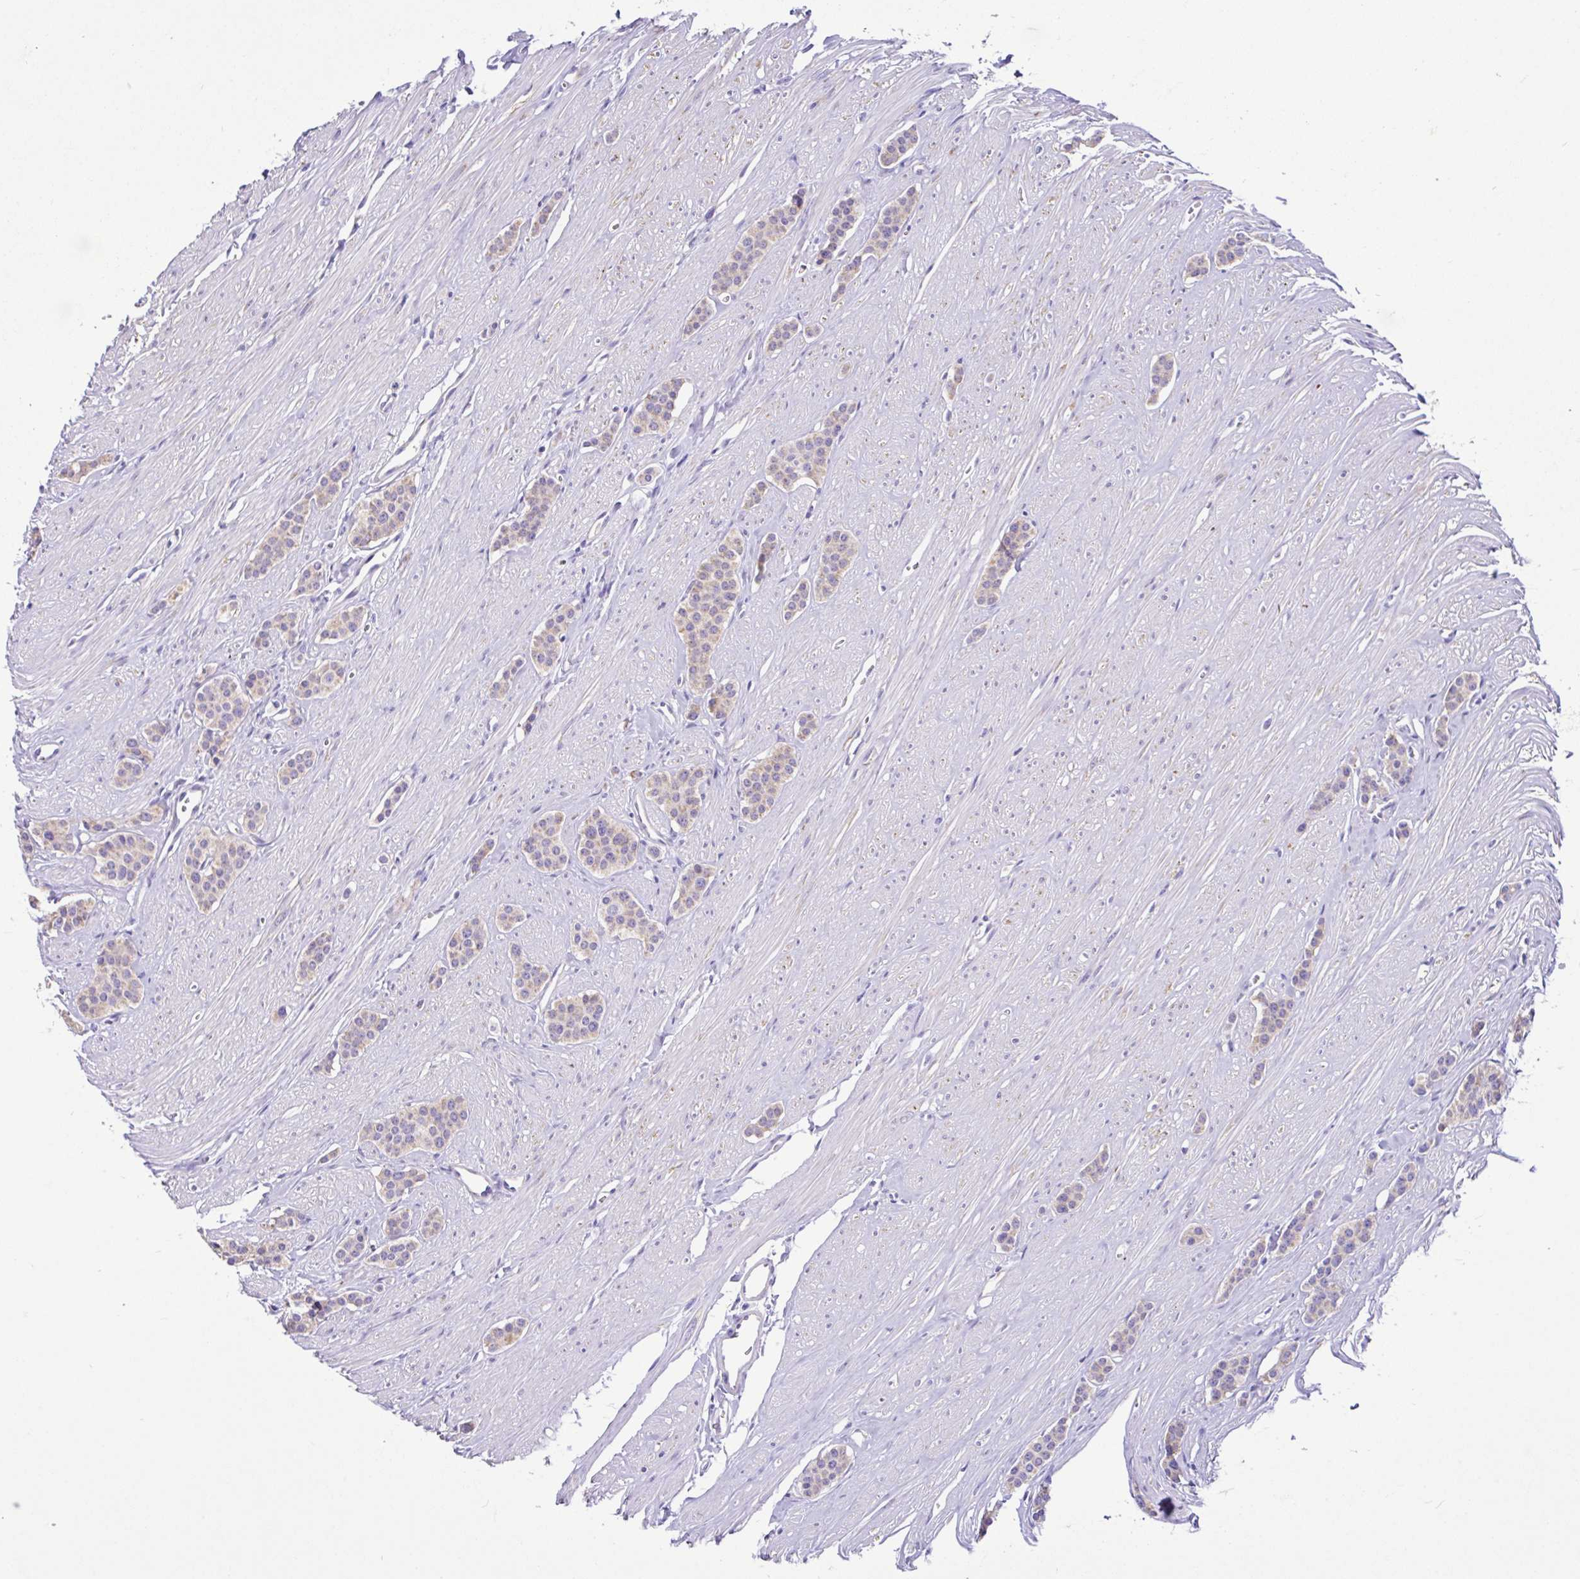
{"staining": {"intensity": "weak", "quantity": ">75%", "location": "cytoplasmic/membranous"}, "tissue": "carcinoid", "cell_type": "Tumor cells", "image_type": "cancer", "snomed": [{"axis": "morphology", "description": "Carcinoid, malignant, NOS"}, {"axis": "topography", "description": "Small intestine"}], "caption": "The micrograph exhibits staining of malignant carcinoid, revealing weak cytoplasmic/membranous protein staining (brown color) within tumor cells. Nuclei are stained in blue.", "gene": "NDUFS2", "patient": {"sex": "male", "age": 60}}